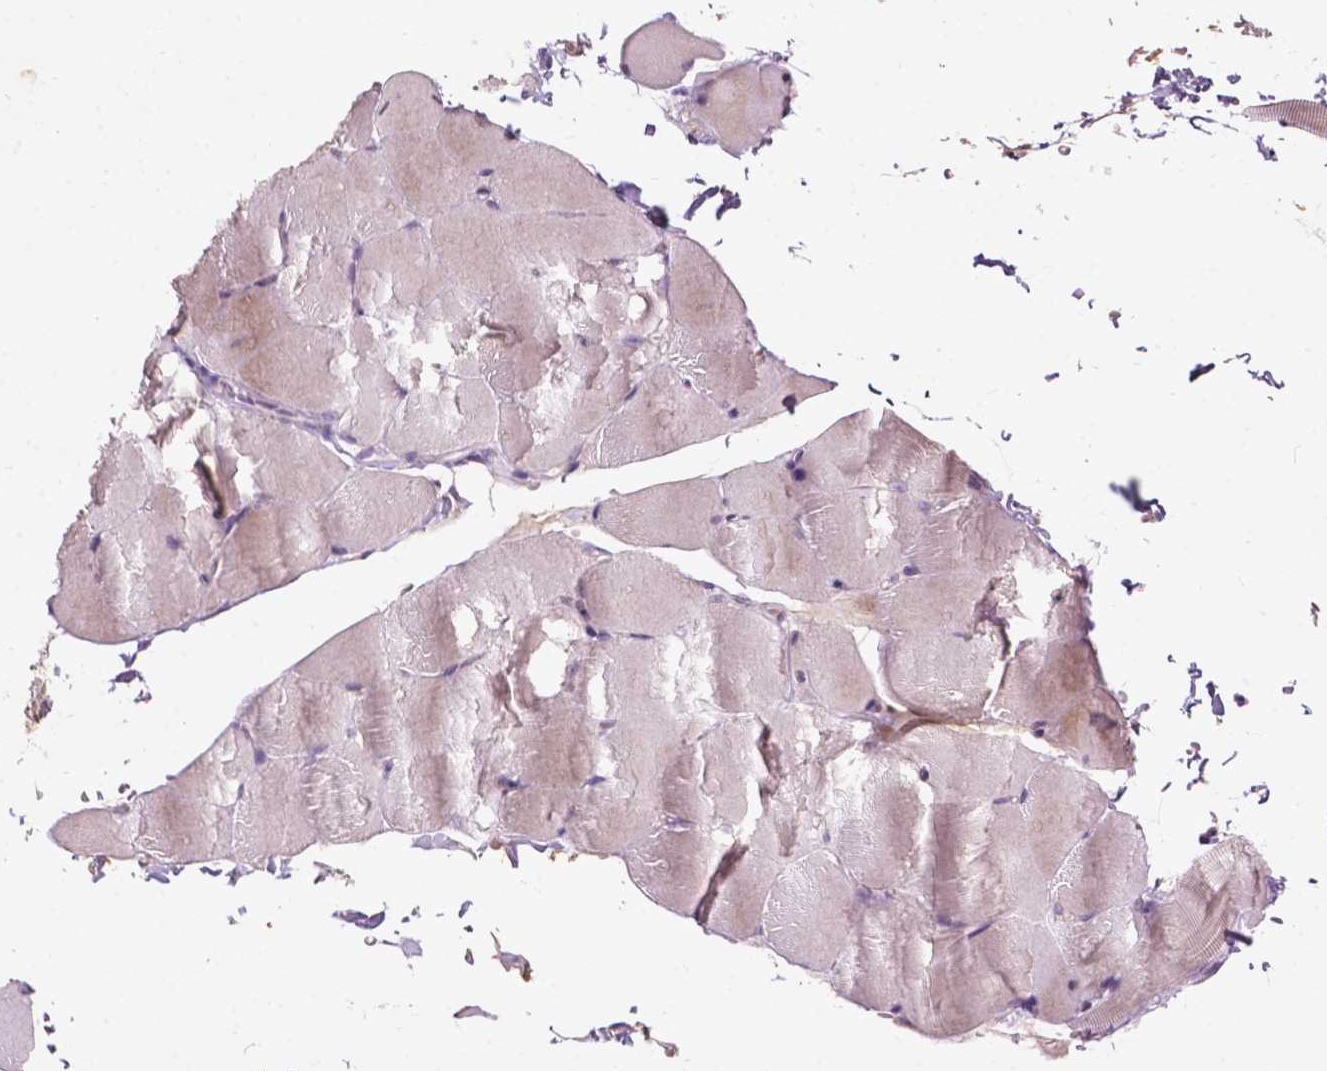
{"staining": {"intensity": "weak", "quantity": "<25%", "location": "cytoplasmic/membranous"}, "tissue": "skeletal muscle", "cell_type": "Myocytes", "image_type": "normal", "snomed": [{"axis": "morphology", "description": "Normal tissue, NOS"}, {"axis": "topography", "description": "Skeletal muscle"}], "caption": "DAB (3,3'-diaminobenzidine) immunohistochemical staining of benign human skeletal muscle displays no significant expression in myocytes. (DAB (3,3'-diaminobenzidine) immunohistochemistry visualized using brightfield microscopy, high magnification).", "gene": "GPR37", "patient": {"sex": "female", "age": 37}}